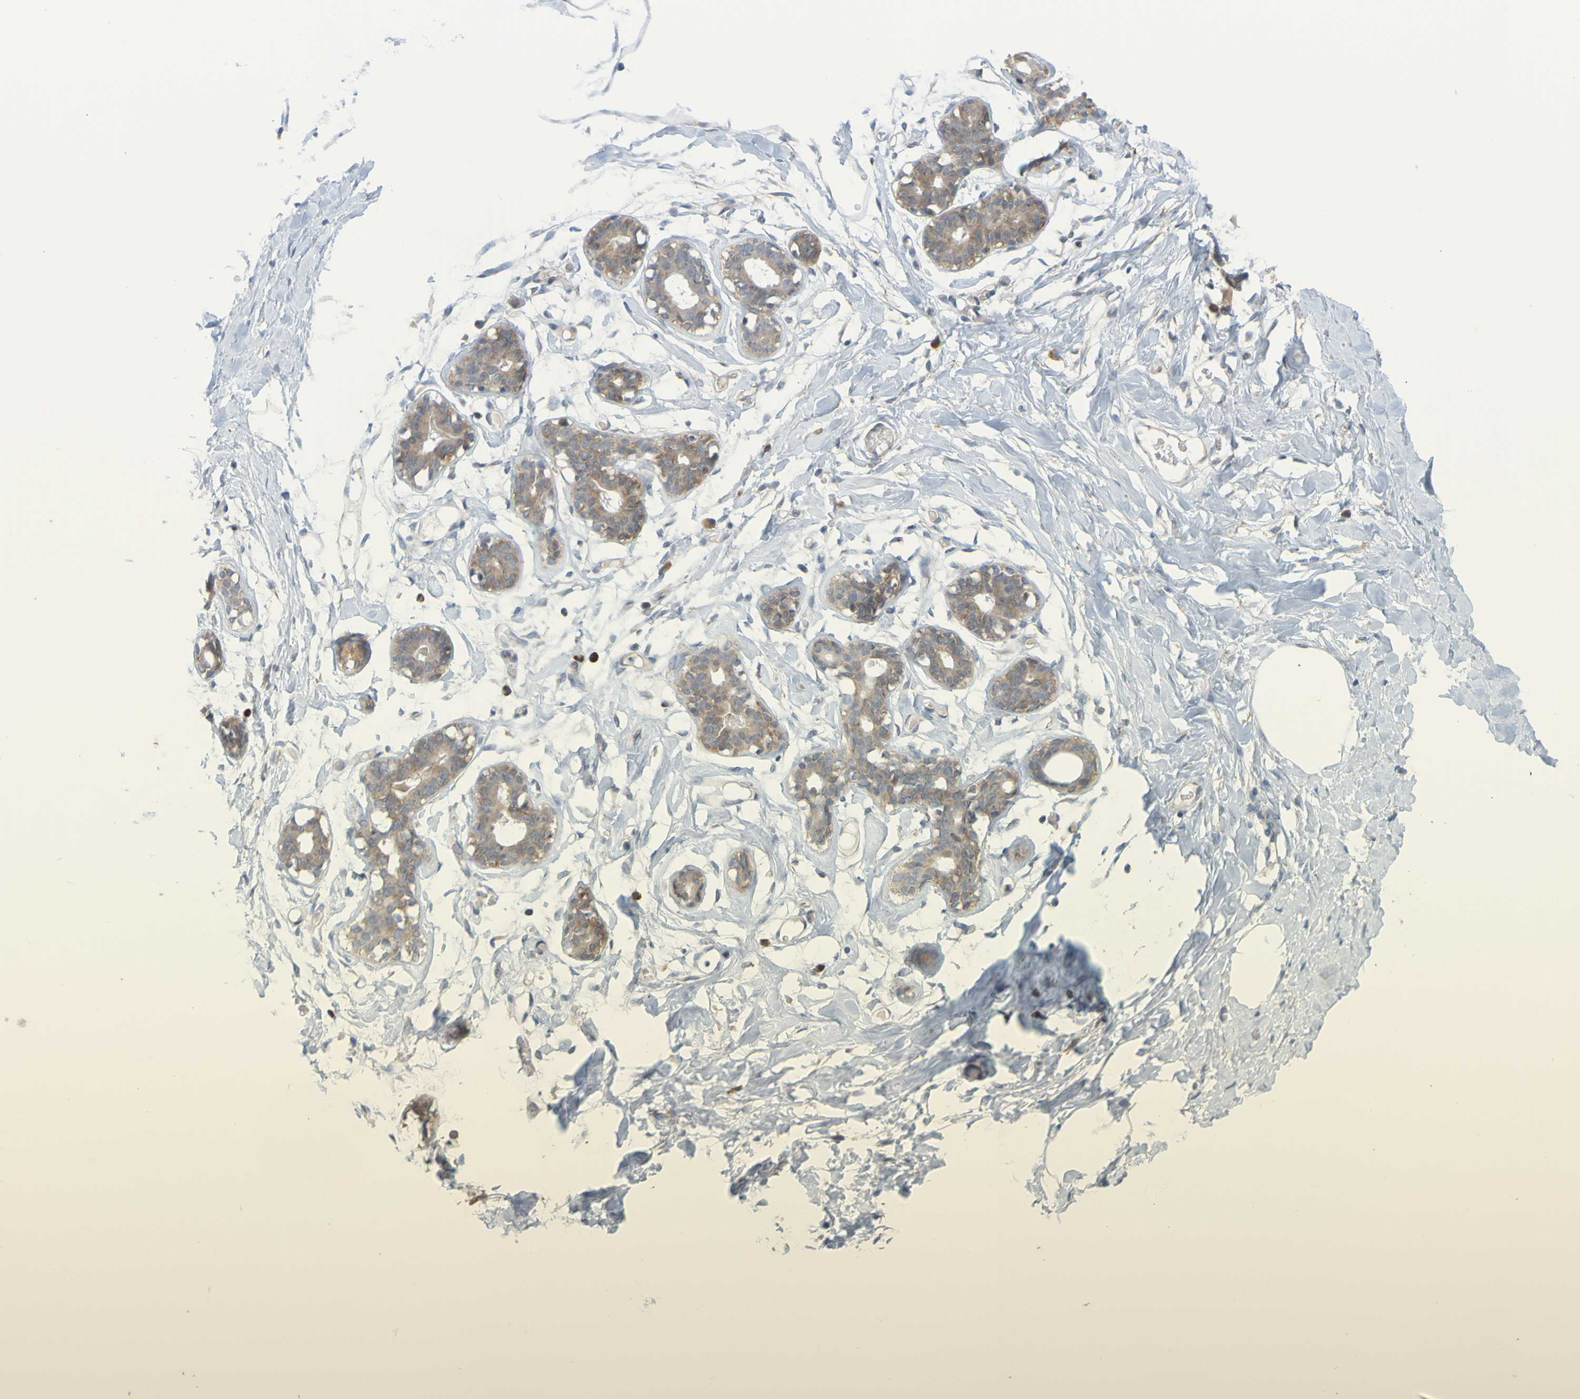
{"staining": {"intensity": "negative", "quantity": "none", "location": "none"}, "tissue": "adipose tissue", "cell_type": "Adipocytes", "image_type": "normal", "snomed": [{"axis": "morphology", "description": "Normal tissue, NOS"}, {"axis": "topography", "description": "Breast"}, {"axis": "topography", "description": "Adipose tissue"}], "caption": "Human adipose tissue stained for a protein using immunohistochemistry shows no positivity in adipocytes.", "gene": "MOGS", "patient": {"sex": "female", "age": 25}}